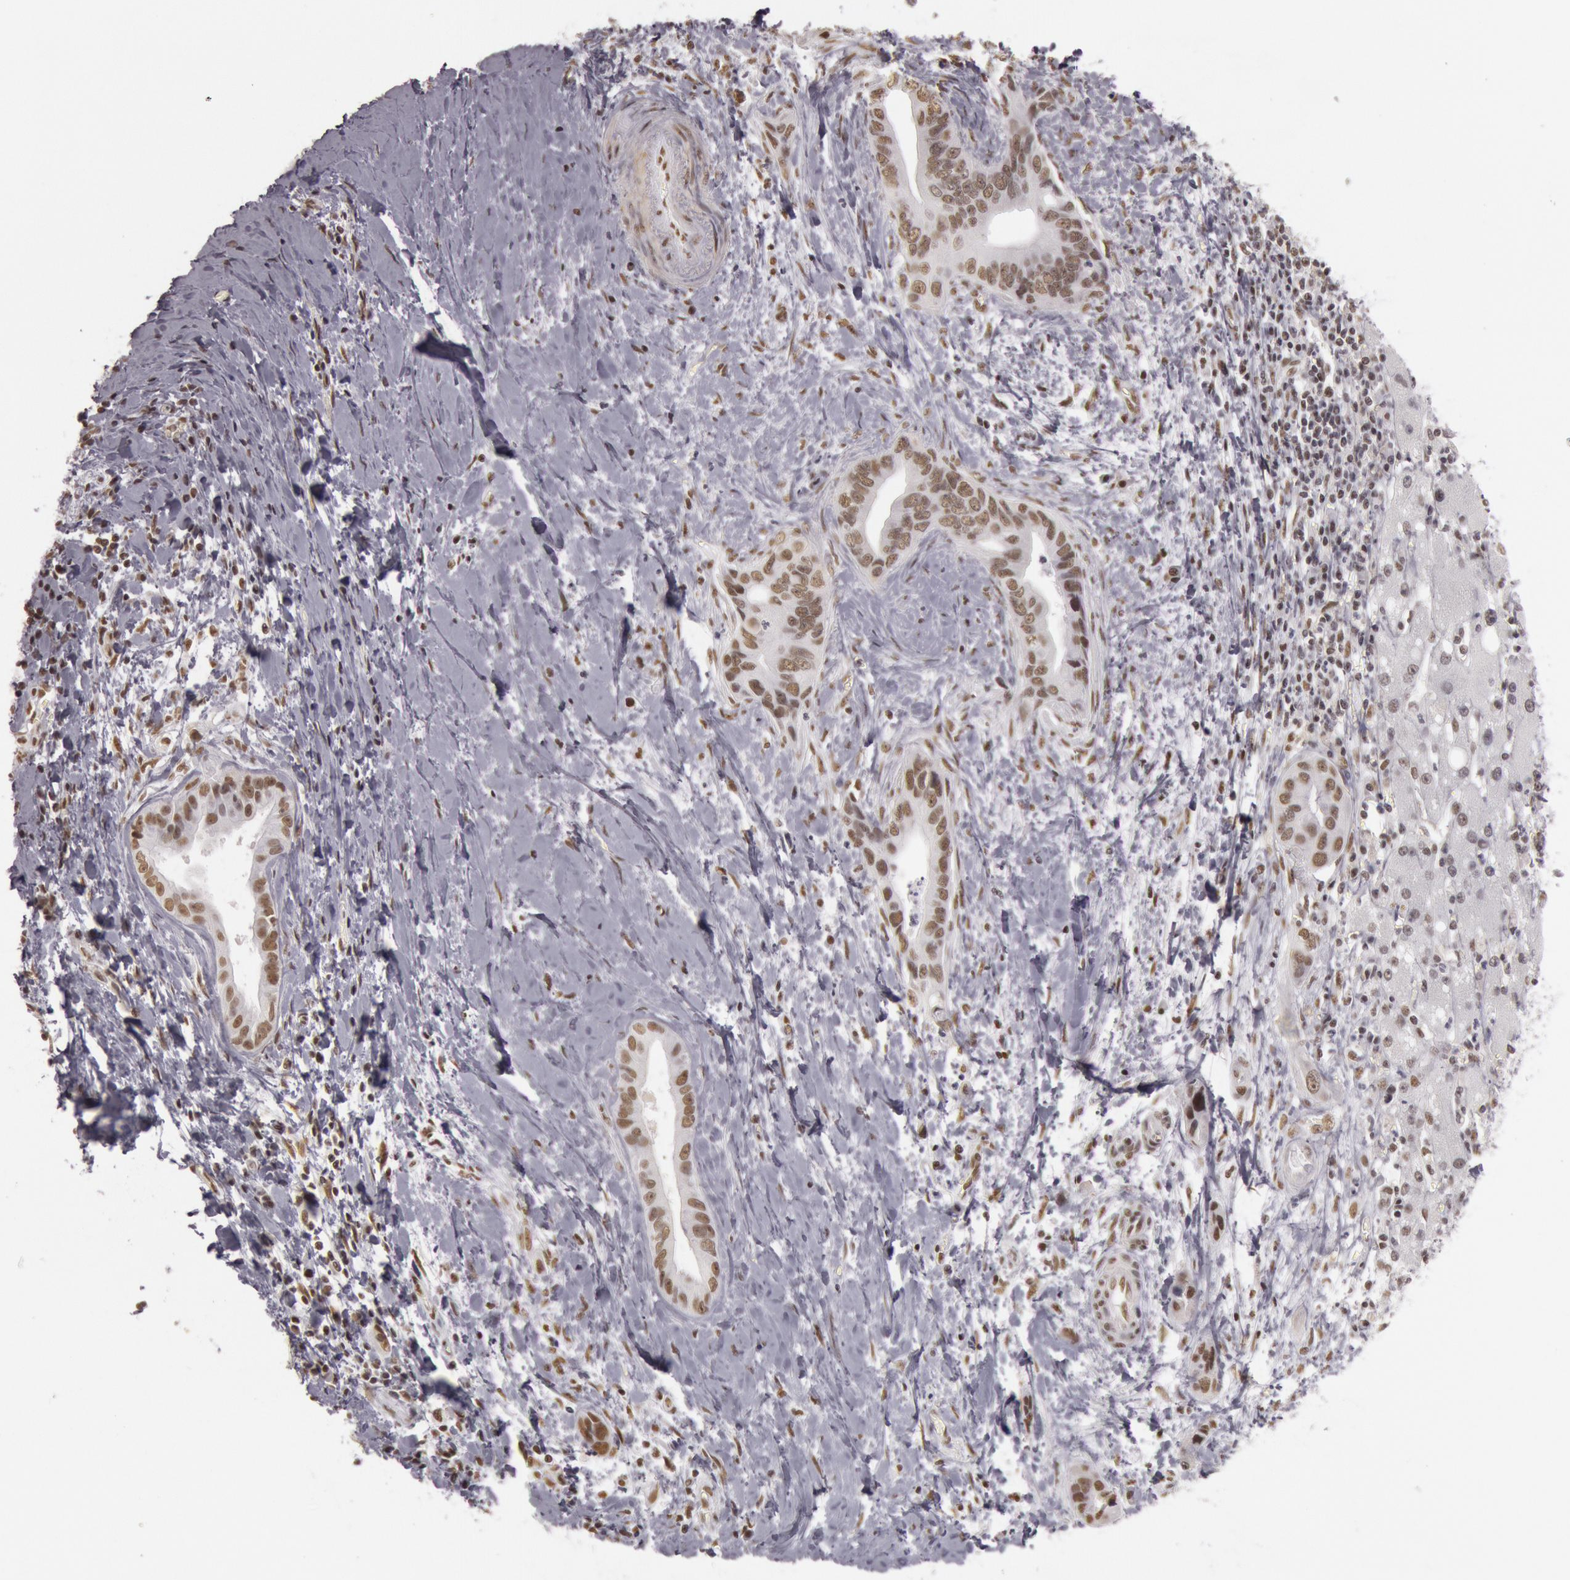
{"staining": {"intensity": "moderate", "quantity": ">75%", "location": "nuclear"}, "tissue": "liver cancer", "cell_type": "Tumor cells", "image_type": "cancer", "snomed": [{"axis": "morphology", "description": "Cholangiocarcinoma"}, {"axis": "topography", "description": "Liver"}], "caption": "A micrograph of human cholangiocarcinoma (liver) stained for a protein displays moderate nuclear brown staining in tumor cells. (DAB (3,3'-diaminobenzidine) IHC with brightfield microscopy, high magnification).", "gene": "ESS2", "patient": {"sex": "female", "age": 65}}